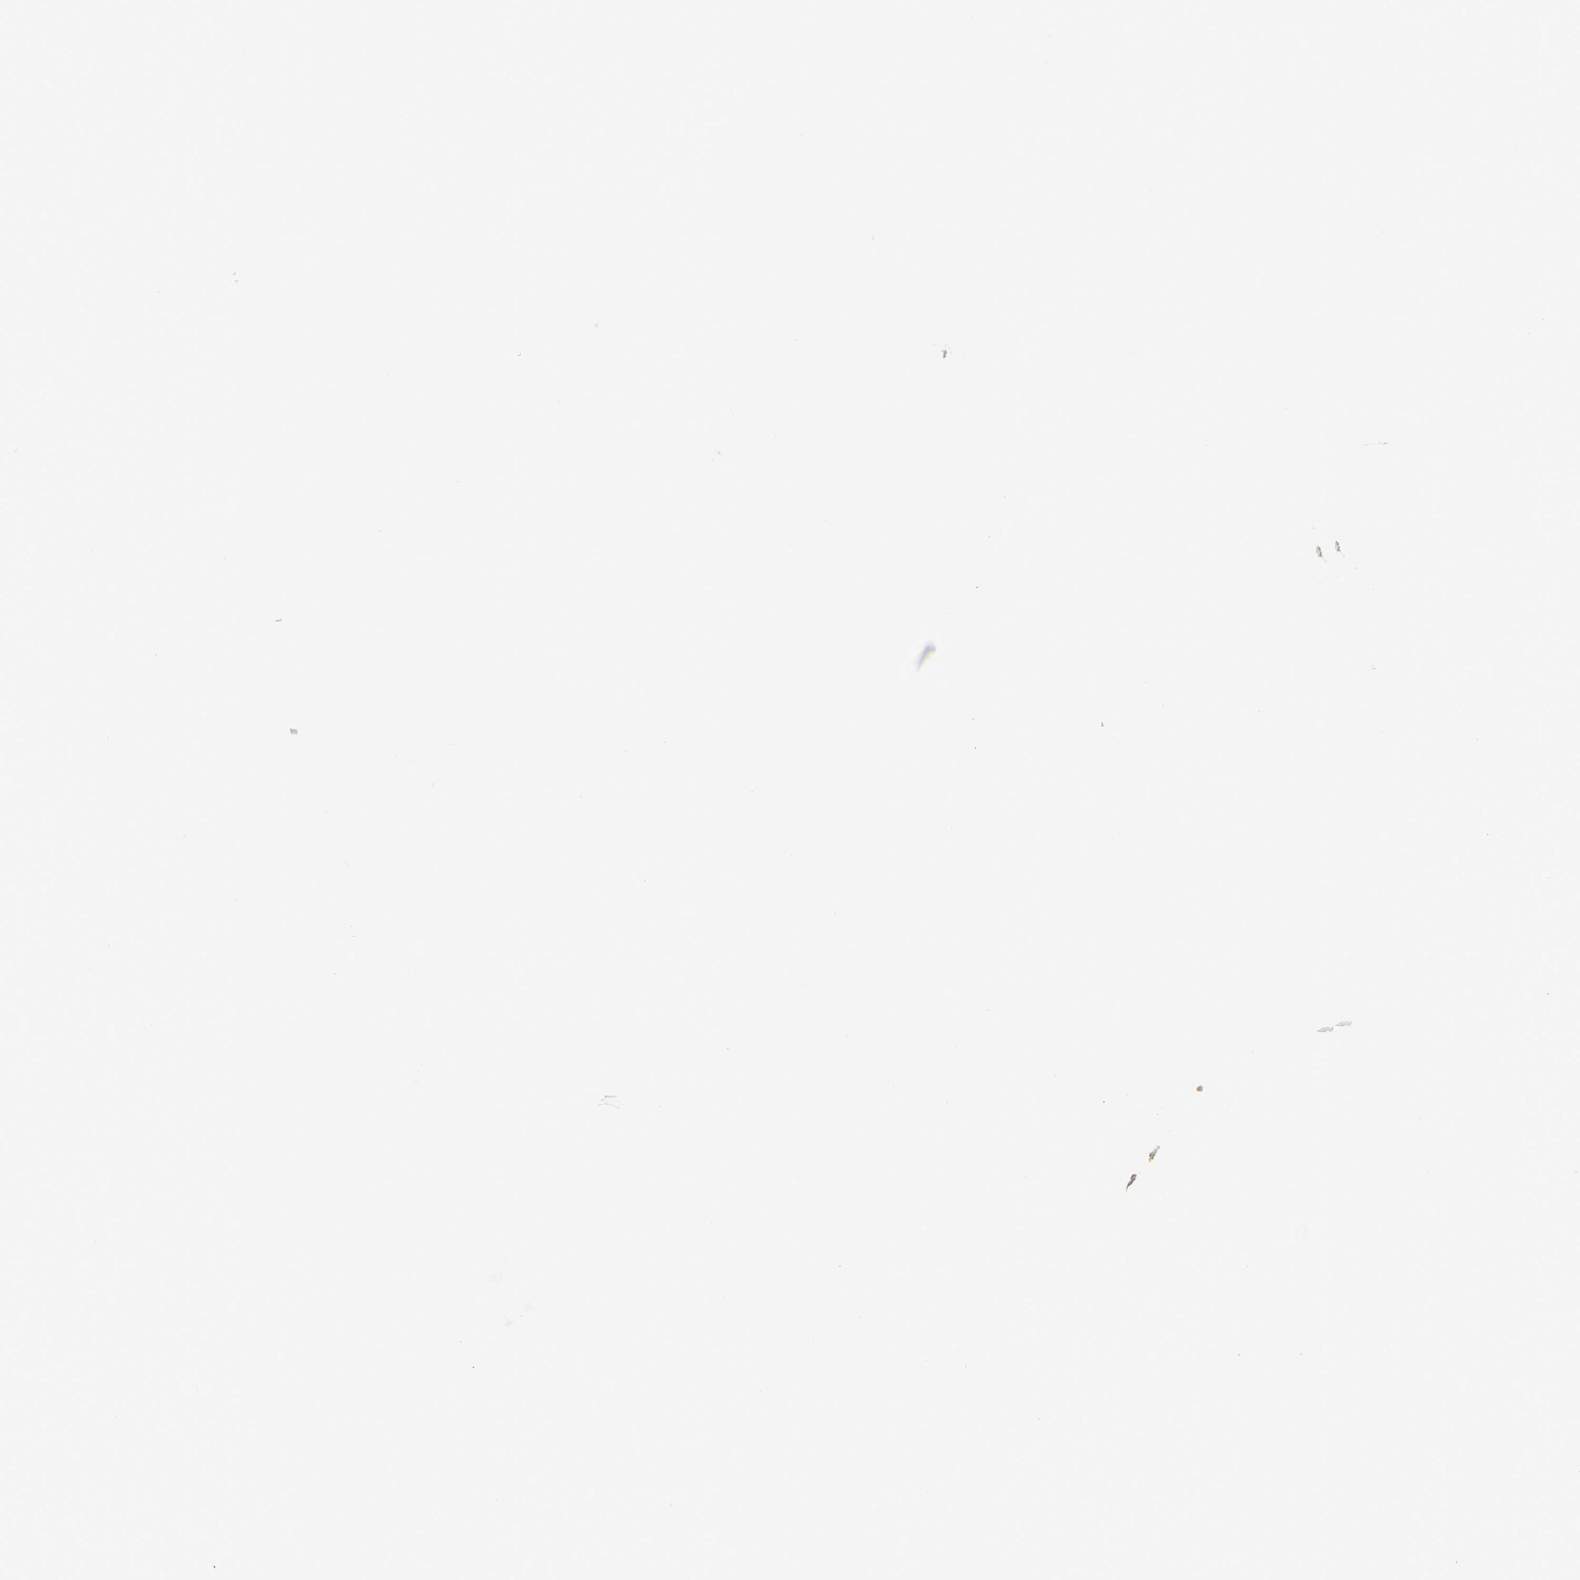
{"staining": {"intensity": "moderate", "quantity": ">75%", "location": "cytoplasmic/membranous"}, "tissue": "nasopharynx", "cell_type": "Respiratory epithelial cells", "image_type": "normal", "snomed": [{"axis": "morphology", "description": "Normal tissue, NOS"}, {"axis": "topography", "description": "Nasopharynx"}], "caption": "This micrograph displays immunohistochemistry staining of normal nasopharynx, with medium moderate cytoplasmic/membranous staining in approximately >75% of respiratory epithelial cells.", "gene": "PAK1", "patient": {"sex": "female", "age": 51}}